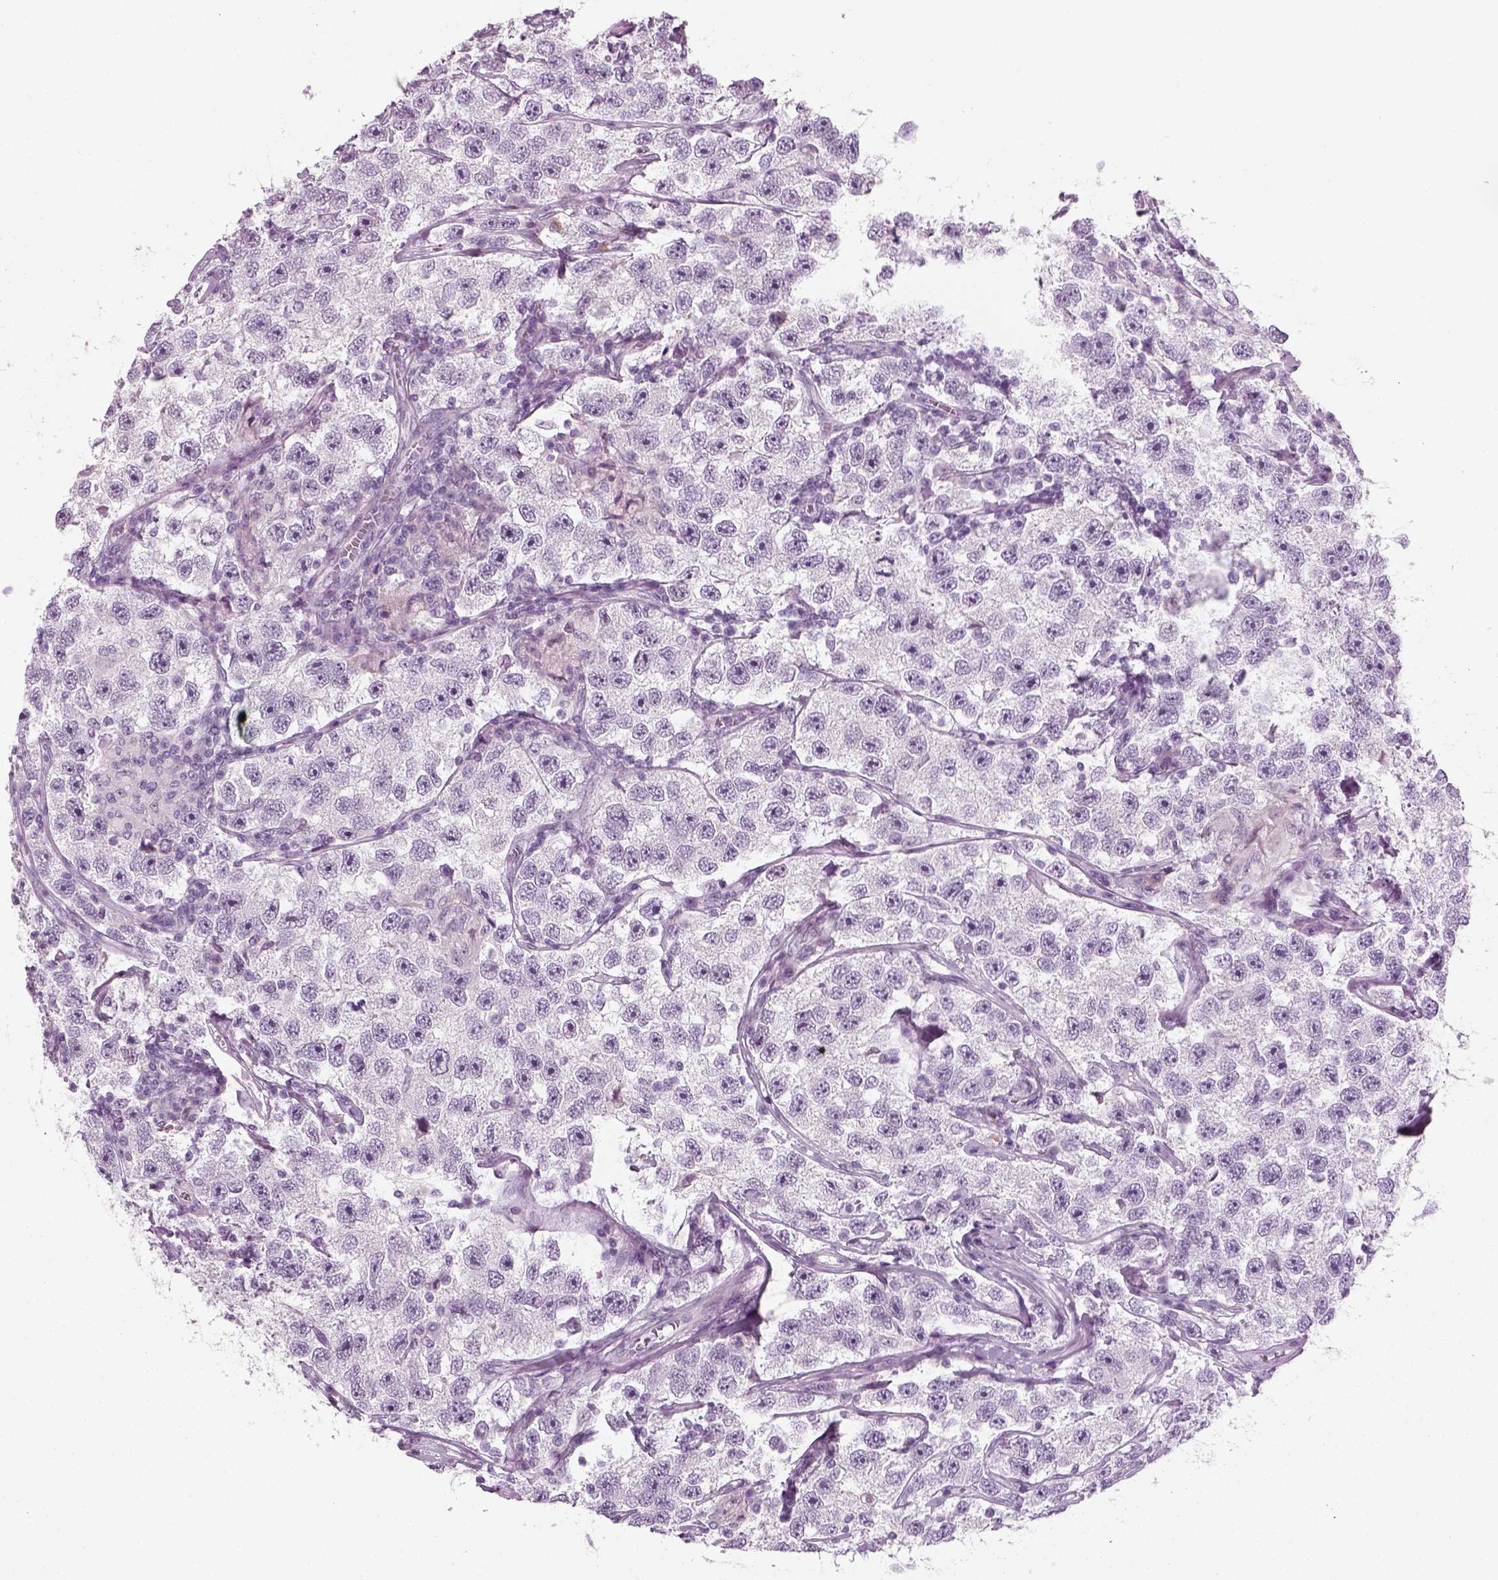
{"staining": {"intensity": "negative", "quantity": "none", "location": "none"}, "tissue": "testis cancer", "cell_type": "Tumor cells", "image_type": "cancer", "snomed": [{"axis": "morphology", "description": "Seminoma, NOS"}, {"axis": "topography", "description": "Testis"}], "caption": "Human testis cancer stained for a protein using immunohistochemistry exhibits no staining in tumor cells.", "gene": "KRT75", "patient": {"sex": "male", "age": 26}}